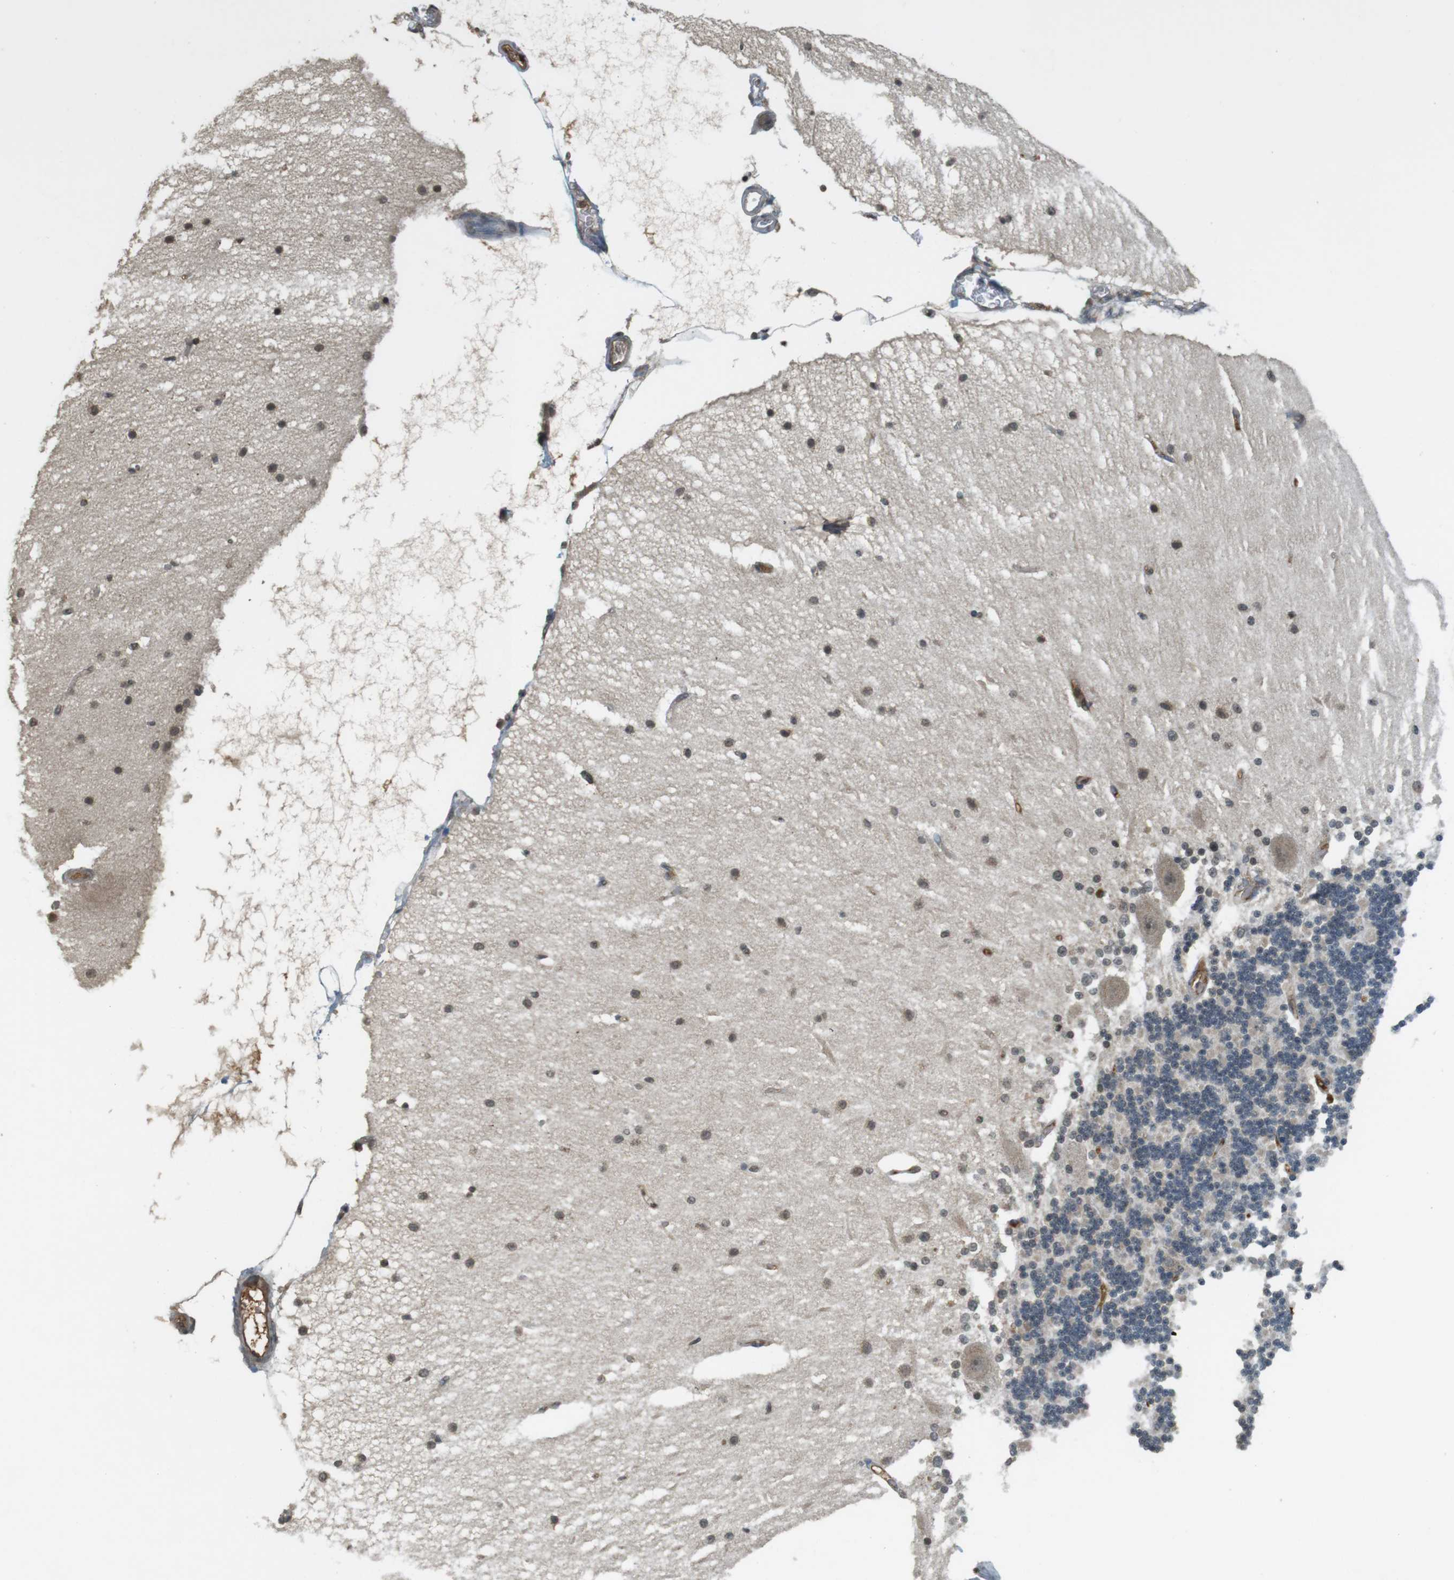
{"staining": {"intensity": "negative", "quantity": "none", "location": "none"}, "tissue": "cerebellum", "cell_type": "Cells in granular layer", "image_type": "normal", "snomed": [{"axis": "morphology", "description": "Normal tissue, NOS"}, {"axis": "topography", "description": "Cerebellum"}], "caption": "A photomicrograph of human cerebellum is negative for staining in cells in granular layer. The staining is performed using DAB brown chromogen with nuclei counter-stained in using hematoxylin.", "gene": "SRR", "patient": {"sex": "female", "age": 54}}